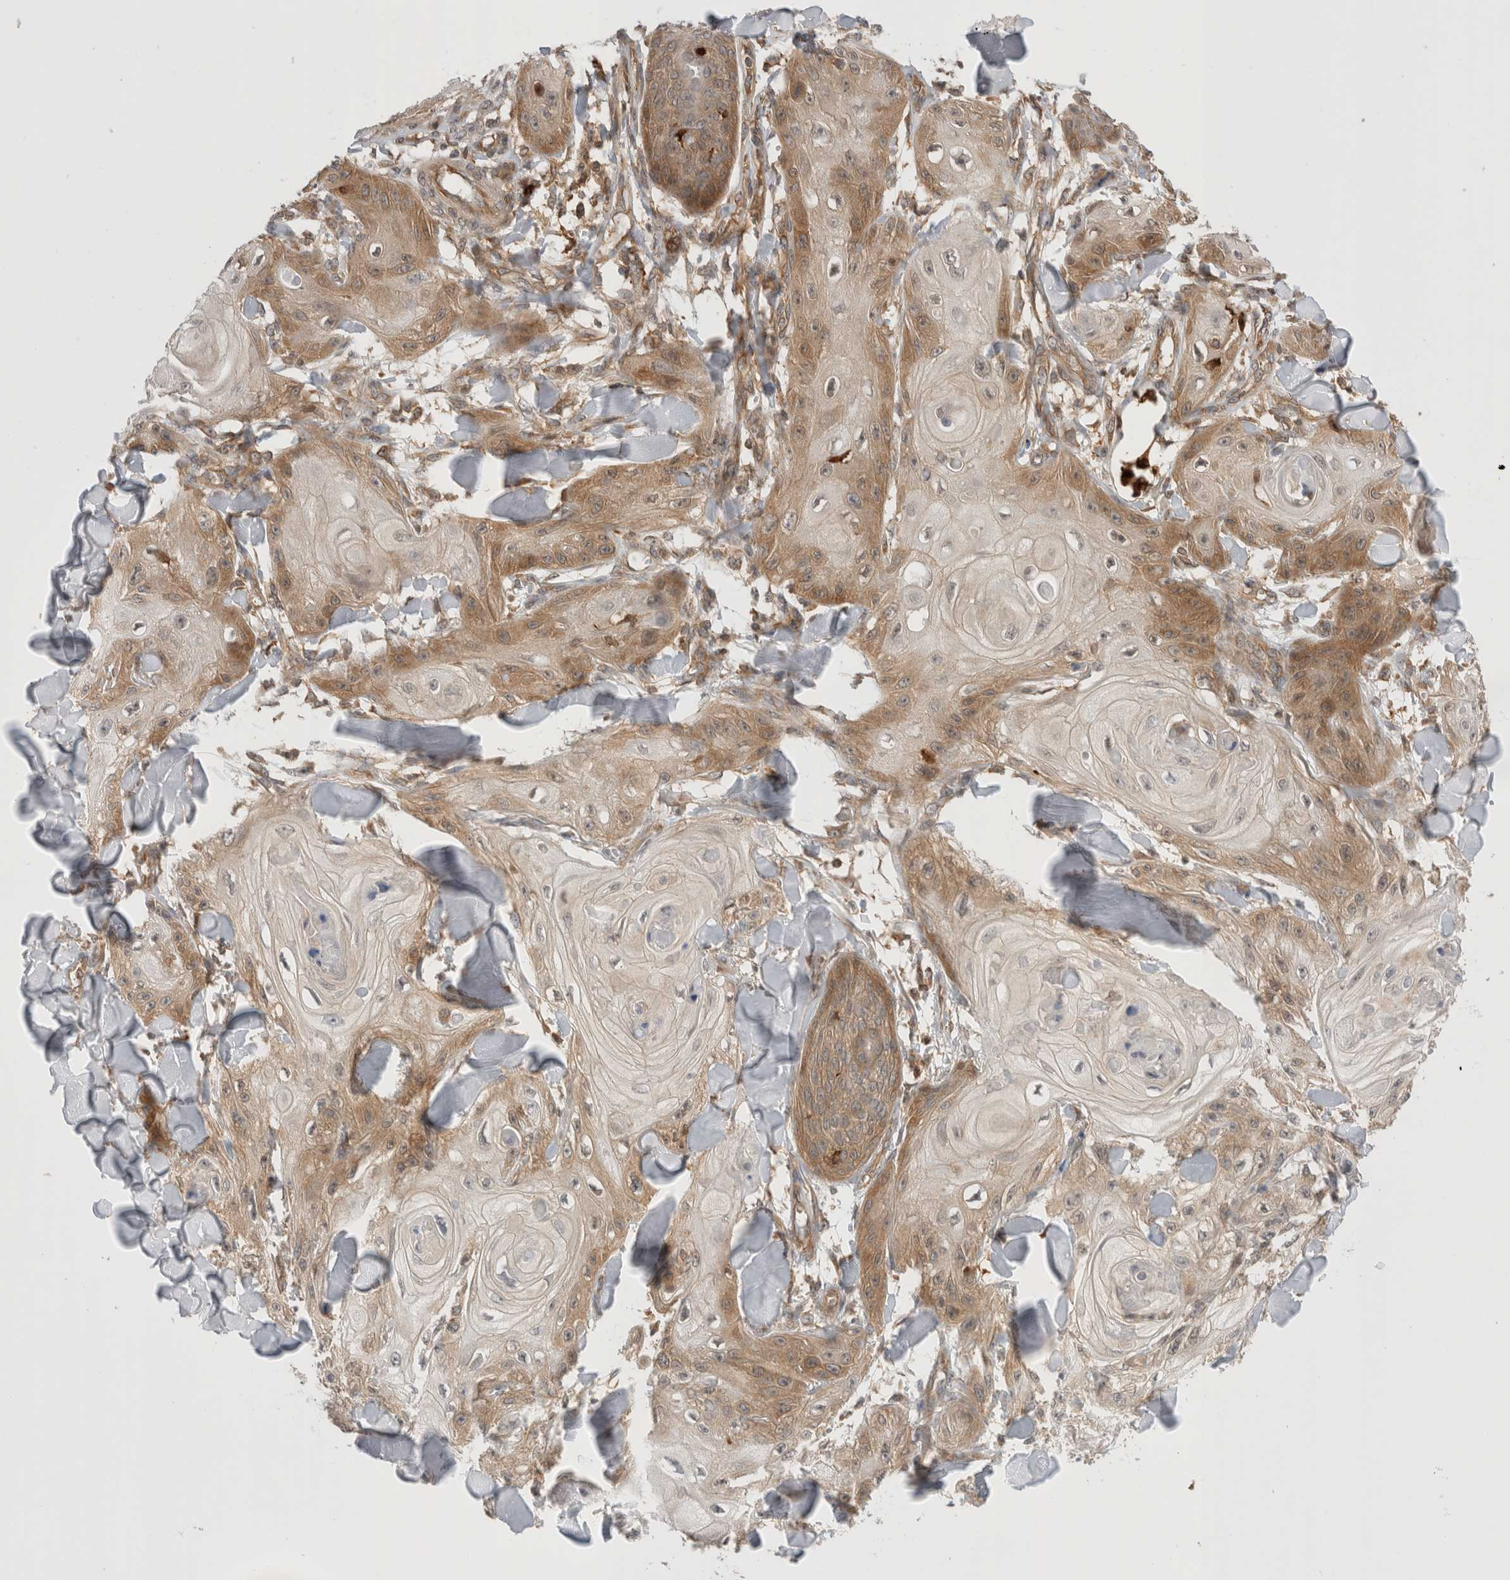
{"staining": {"intensity": "moderate", "quantity": "25%-75%", "location": "cytoplasmic/membranous"}, "tissue": "skin cancer", "cell_type": "Tumor cells", "image_type": "cancer", "snomed": [{"axis": "morphology", "description": "Squamous cell carcinoma, NOS"}, {"axis": "topography", "description": "Skin"}], "caption": "Immunohistochemistry (IHC) of skin cancer exhibits medium levels of moderate cytoplasmic/membranous positivity in approximately 25%-75% of tumor cells.", "gene": "NFKB1", "patient": {"sex": "male", "age": 74}}